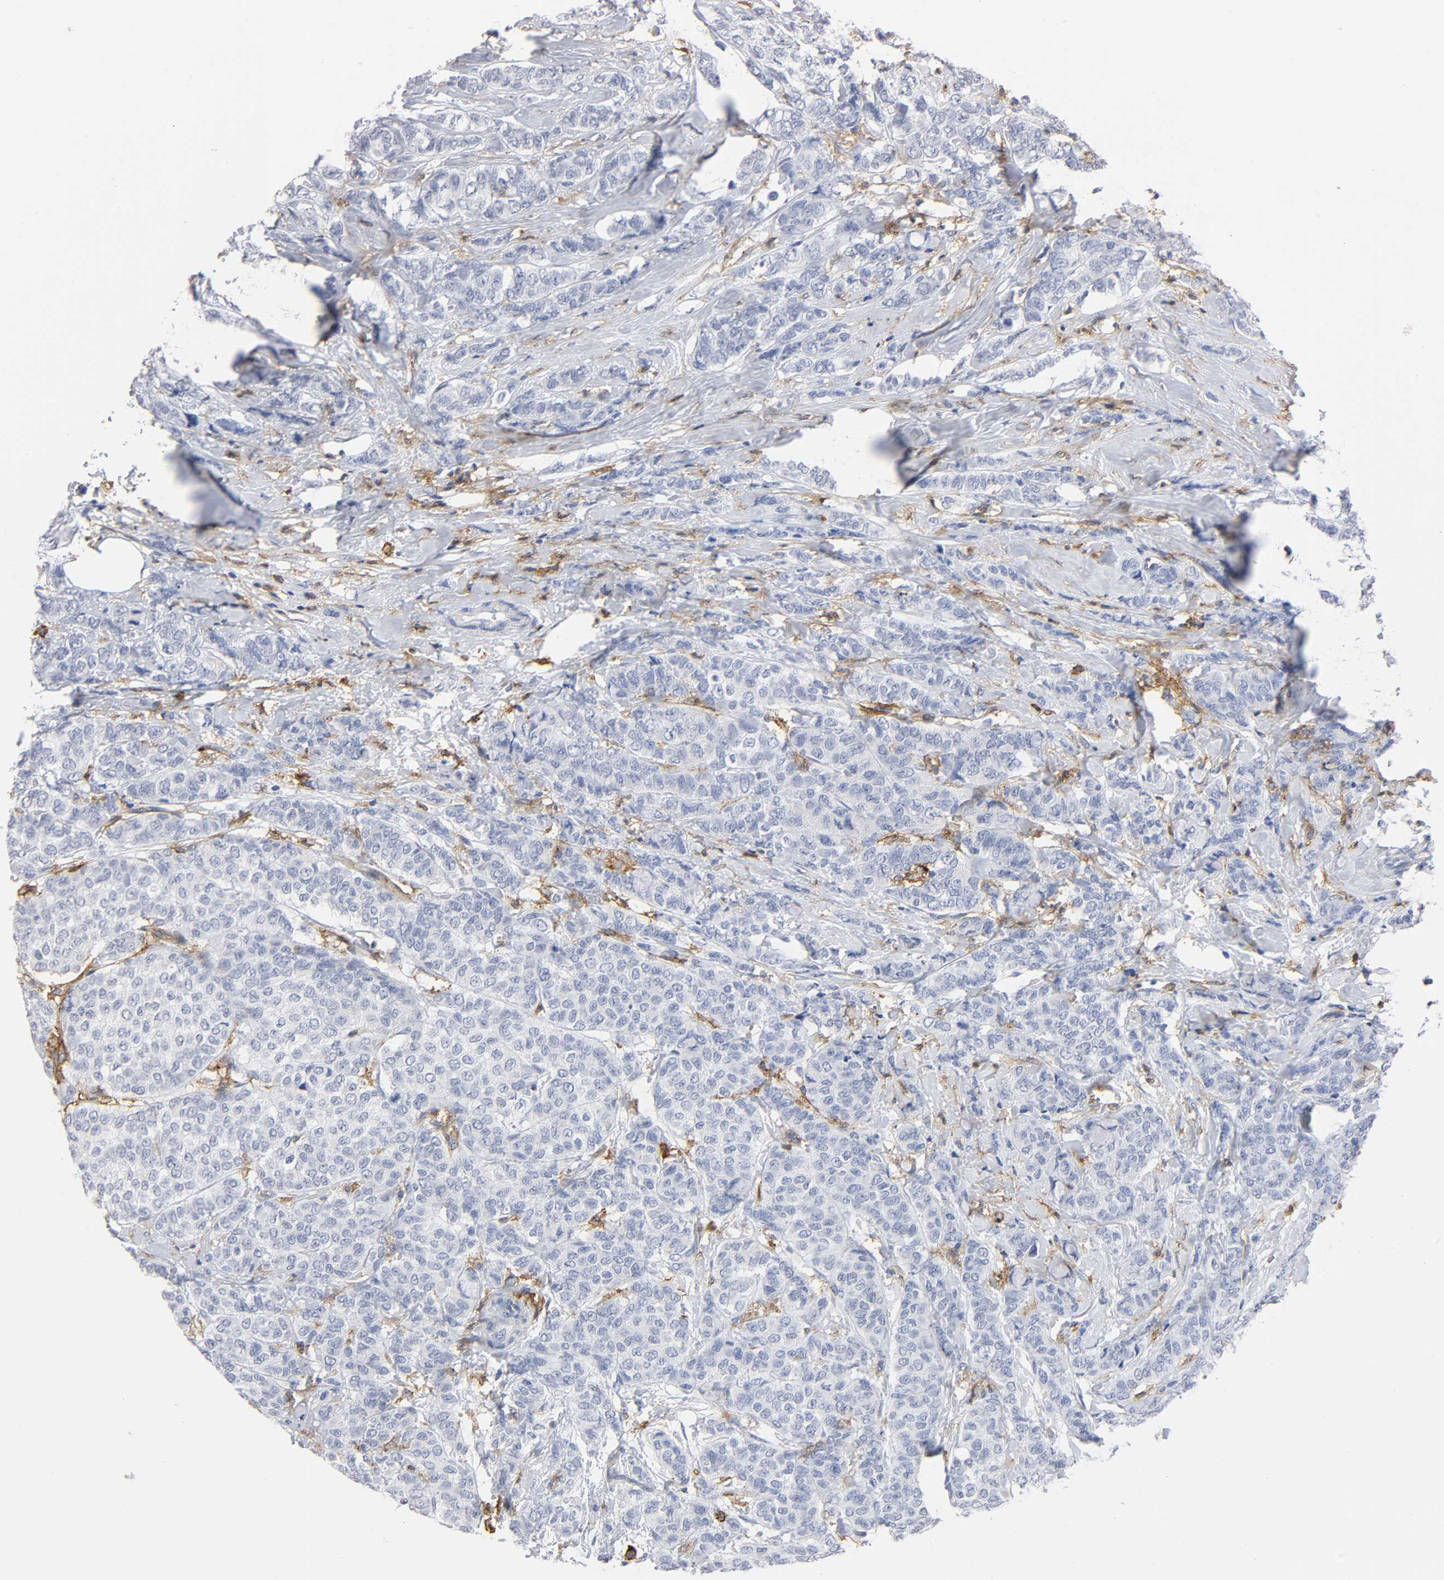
{"staining": {"intensity": "negative", "quantity": "none", "location": "none"}, "tissue": "breast cancer", "cell_type": "Tumor cells", "image_type": "cancer", "snomed": [{"axis": "morphology", "description": "Lobular carcinoma"}, {"axis": "topography", "description": "Breast"}], "caption": "This is a image of immunohistochemistry staining of lobular carcinoma (breast), which shows no positivity in tumor cells. (Immunohistochemistry, brightfield microscopy, high magnification).", "gene": "LYN", "patient": {"sex": "female", "age": 60}}